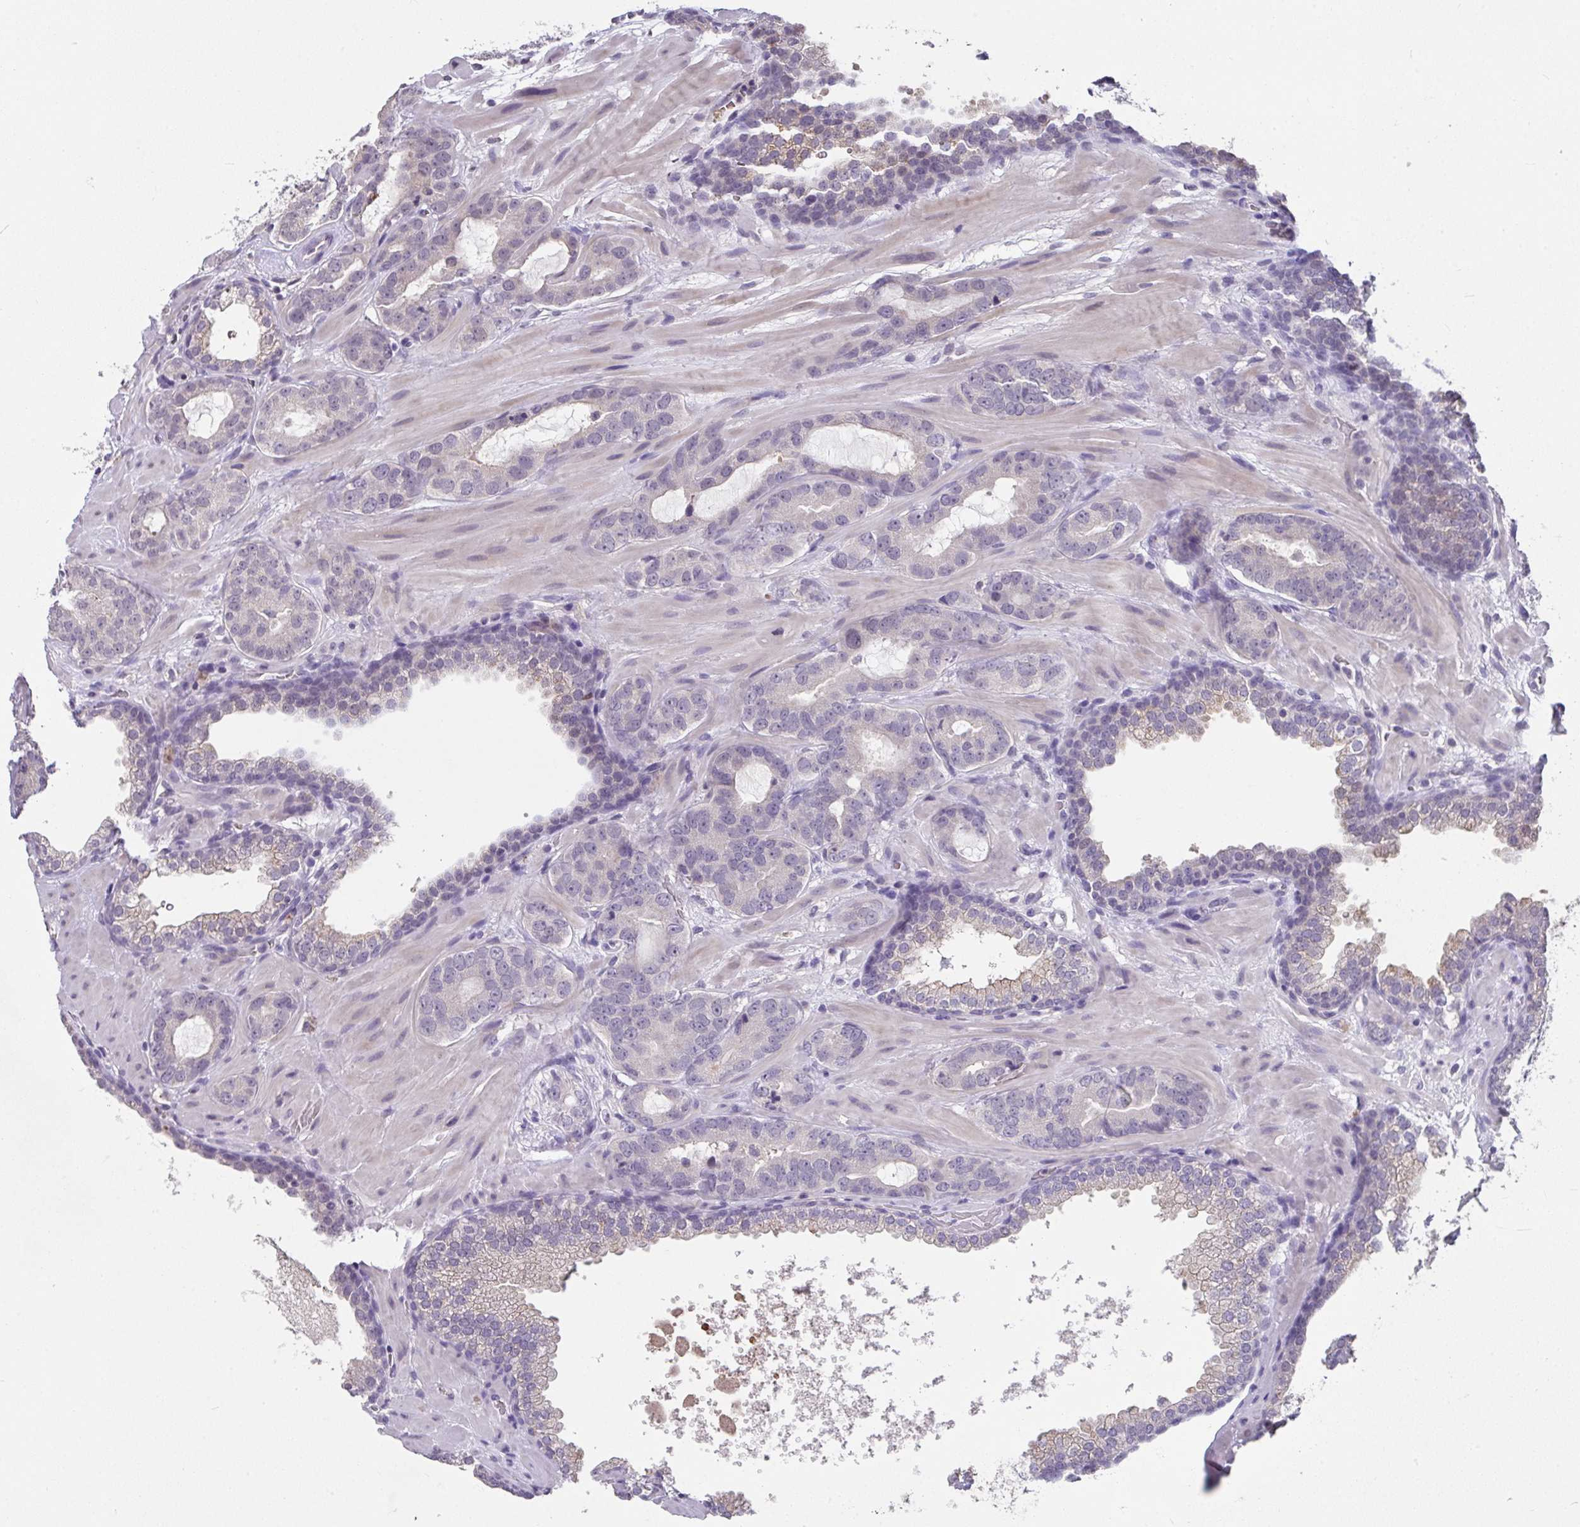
{"staining": {"intensity": "negative", "quantity": "none", "location": "none"}, "tissue": "prostate cancer", "cell_type": "Tumor cells", "image_type": "cancer", "snomed": [{"axis": "morphology", "description": "Adenocarcinoma, Low grade"}, {"axis": "topography", "description": "Prostate"}], "caption": "There is no significant positivity in tumor cells of prostate low-grade adenocarcinoma.", "gene": "GLTPD2", "patient": {"sex": "male", "age": 62}}